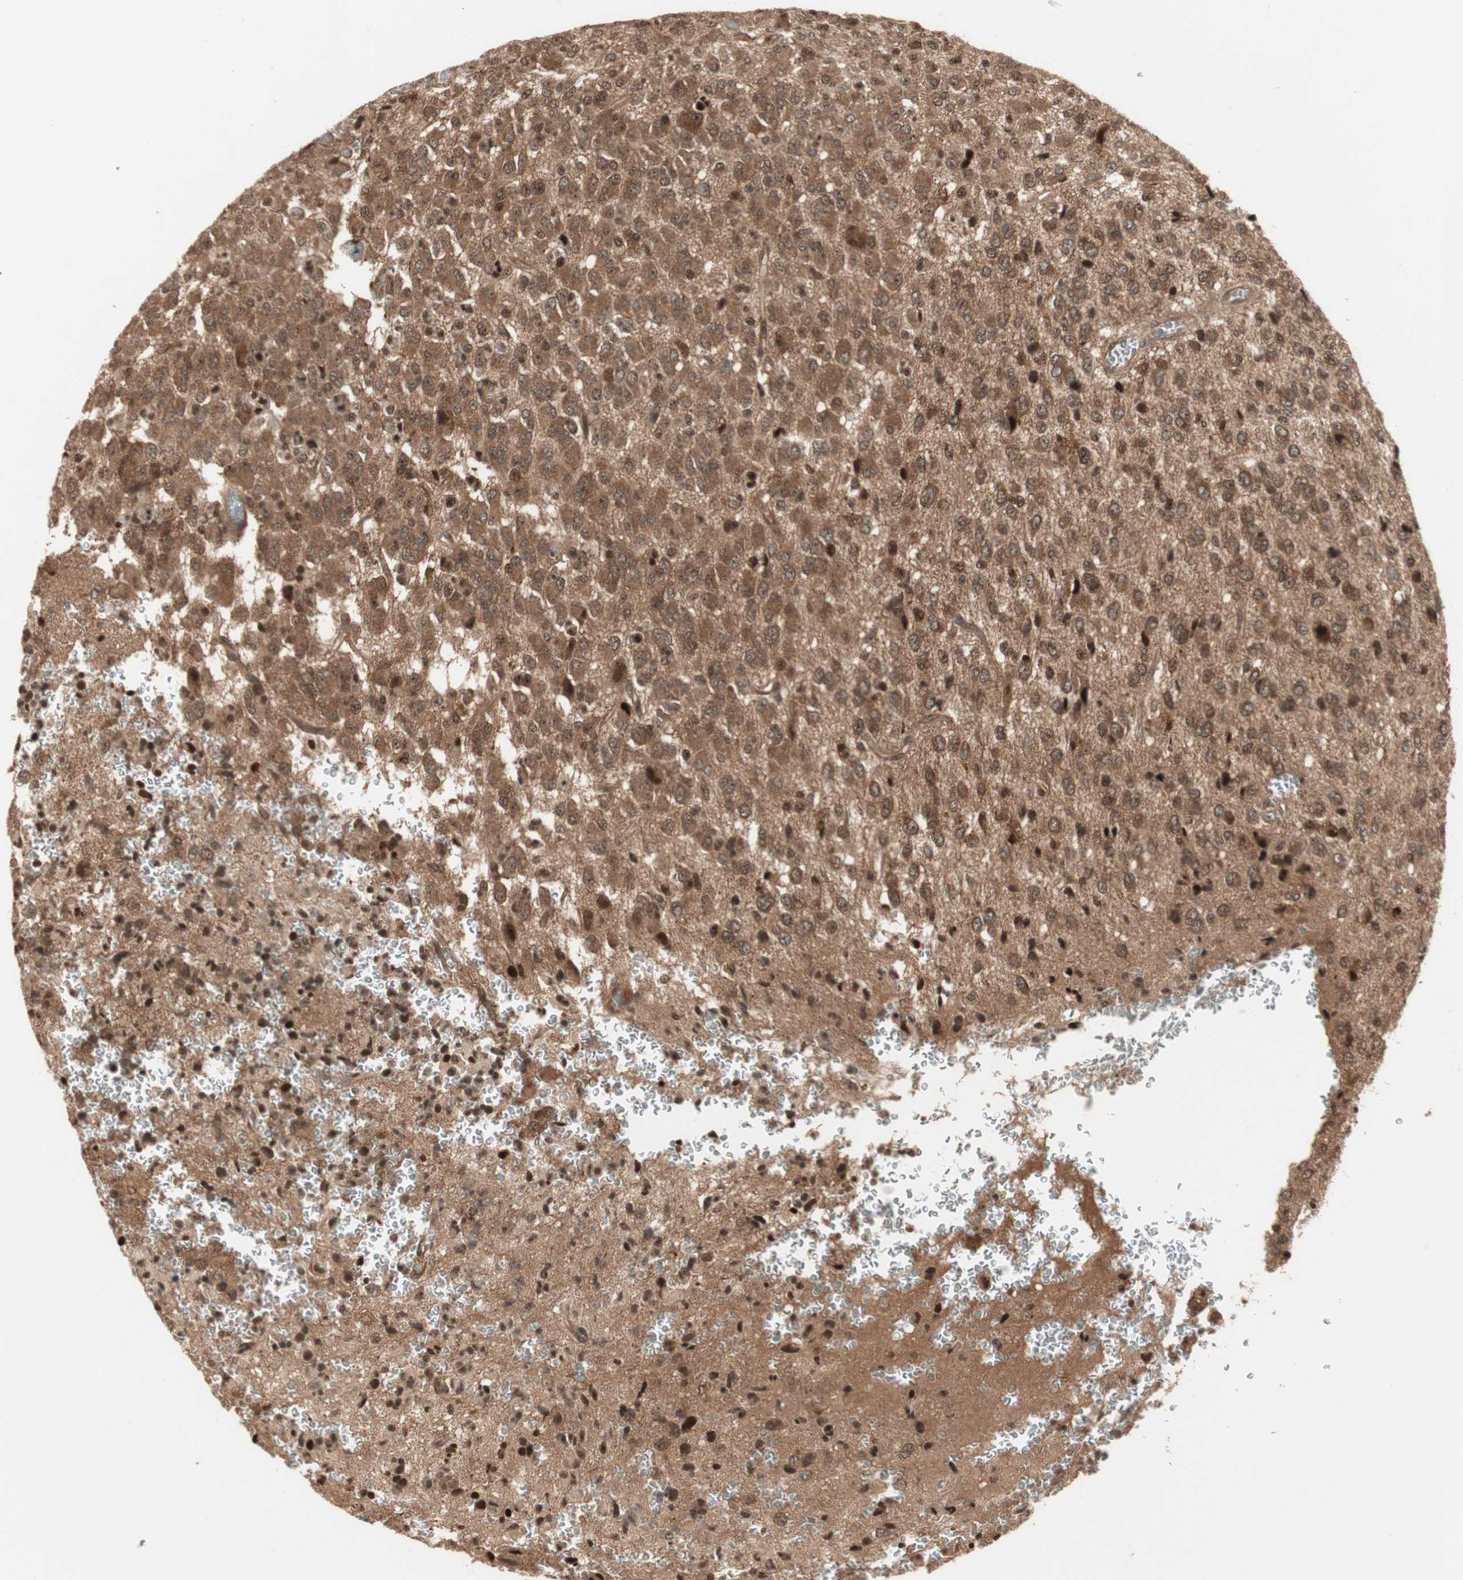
{"staining": {"intensity": "moderate", "quantity": ">75%", "location": "cytoplasmic/membranous,nuclear"}, "tissue": "glioma", "cell_type": "Tumor cells", "image_type": "cancer", "snomed": [{"axis": "morphology", "description": "Glioma, malignant, High grade"}, {"axis": "topography", "description": "pancreas cauda"}], "caption": "Malignant high-grade glioma was stained to show a protein in brown. There is medium levels of moderate cytoplasmic/membranous and nuclear expression in about >75% of tumor cells.", "gene": "CSNK2B", "patient": {"sex": "male", "age": 60}}